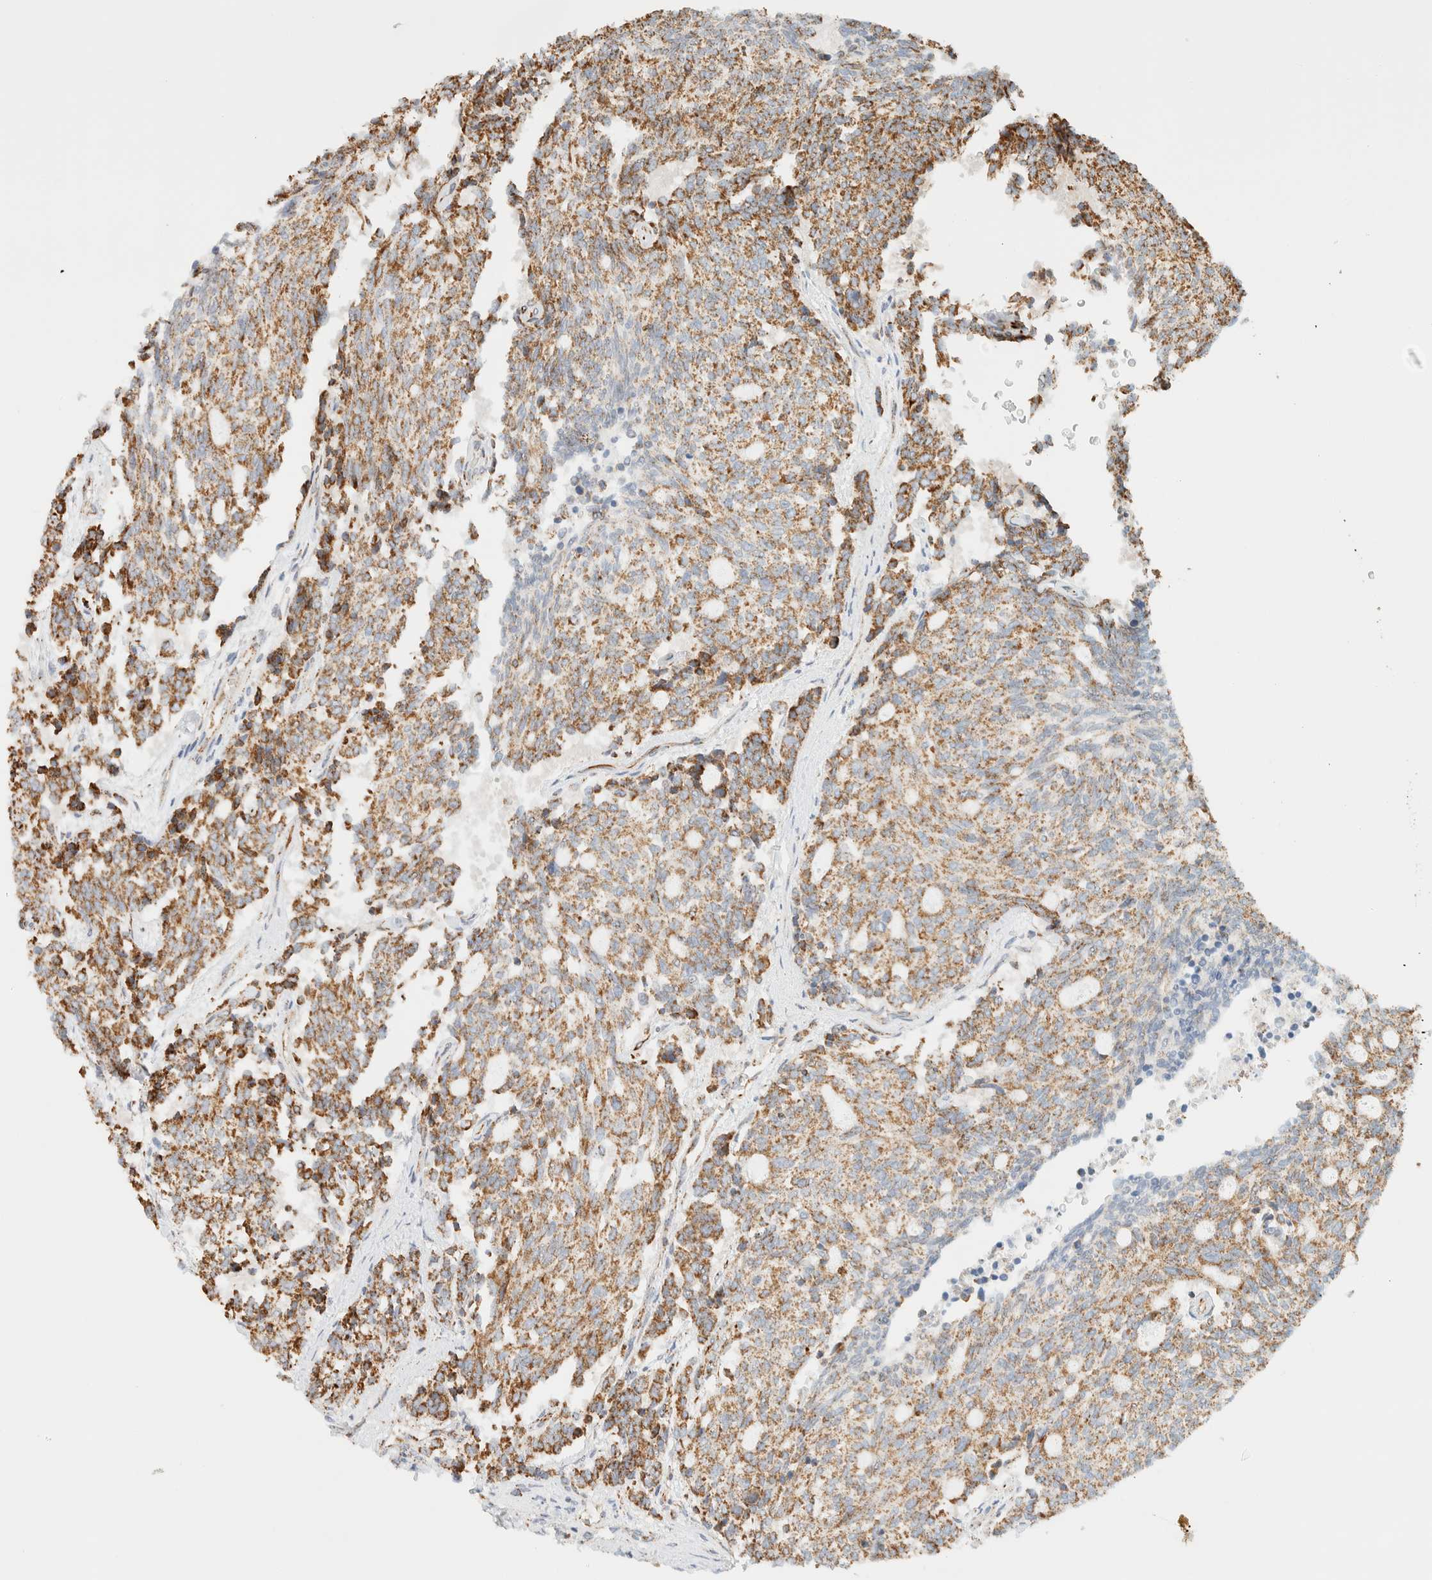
{"staining": {"intensity": "moderate", "quantity": ">75%", "location": "cytoplasmic/membranous"}, "tissue": "carcinoid", "cell_type": "Tumor cells", "image_type": "cancer", "snomed": [{"axis": "morphology", "description": "Carcinoid, malignant, NOS"}, {"axis": "topography", "description": "Pancreas"}], "caption": "Immunohistochemistry photomicrograph of carcinoid stained for a protein (brown), which demonstrates medium levels of moderate cytoplasmic/membranous staining in approximately >75% of tumor cells.", "gene": "KIFAP3", "patient": {"sex": "female", "age": 54}}